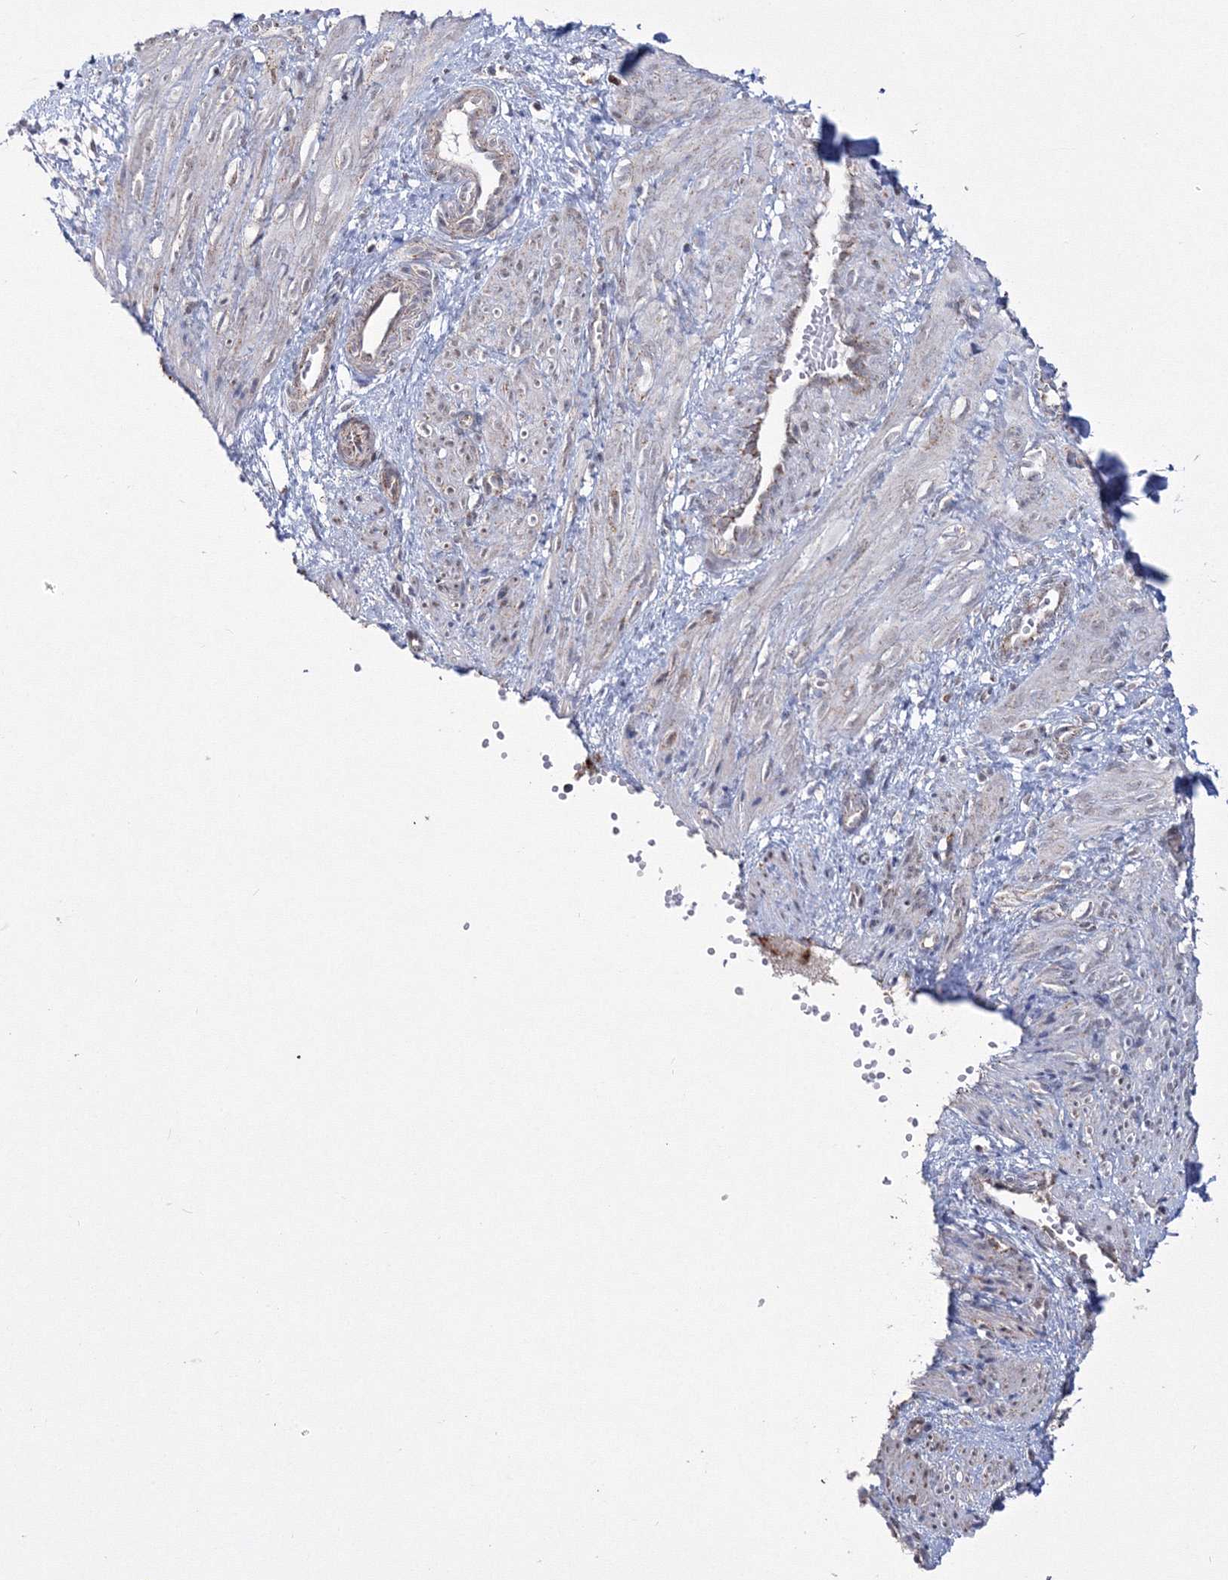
{"staining": {"intensity": "weak", "quantity": "<25%", "location": "cytoplasmic/membranous"}, "tissue": "smooth muscle", "cell_type": "Smooth muscle cells", "image_type": "normal", "snomed": [{"axis": "morphology", "description": "Normal tissue, NOS"}, {"axis": "topography", "description": "Endometrium"}], "caption": "The photomicrograph demonstrates no staining of smooth muscle cells in normal smooth muscle. (DAB (3,3'-diaminobenzidine) immunohistochemistry (IHC), high magnification).", "gene": "GRSF1", "patient": {"sex": "female", "age": 33}}